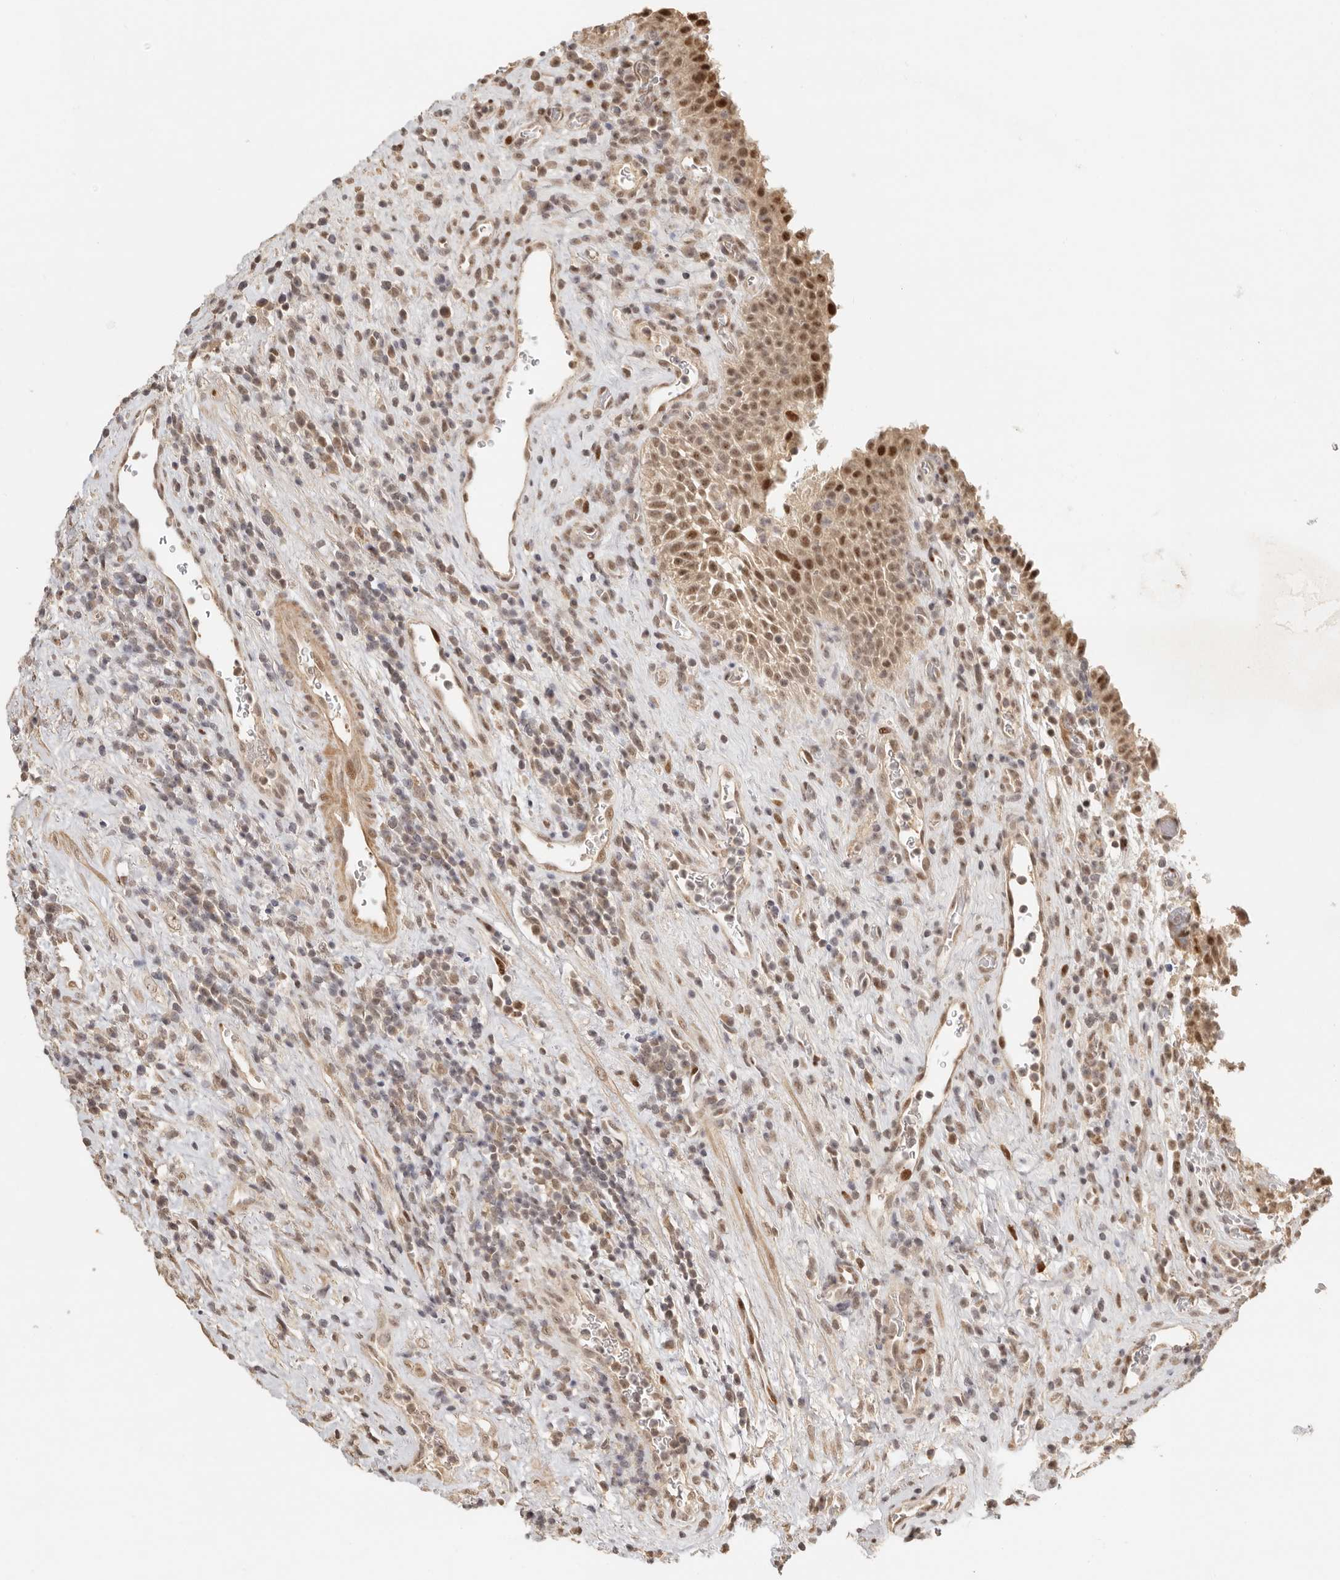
{"staining": {"intensity": "moderate", "quantity": ">75%", "location": "nuclear"}, "tissue": "urinary bladder", "cell_type": "Urothelial cells", "image_type": "normal", "snomed": [{"axis": "morphology", "description": "Normal tissue, NOS"}, {"axis": "morphology", "description": "Inflammation, NOS"}, {"axis": "topography", "description": "Urinary bladder"}], "caption": "Immunohistochemical staining of unremarkable human urinary bladder reveals >75% levels of moderate nuclear protein staining in approximately >75% of urothelial cells.", "gene": "GPBP1L1", "patient": {"sex": "female", "age": 75}}